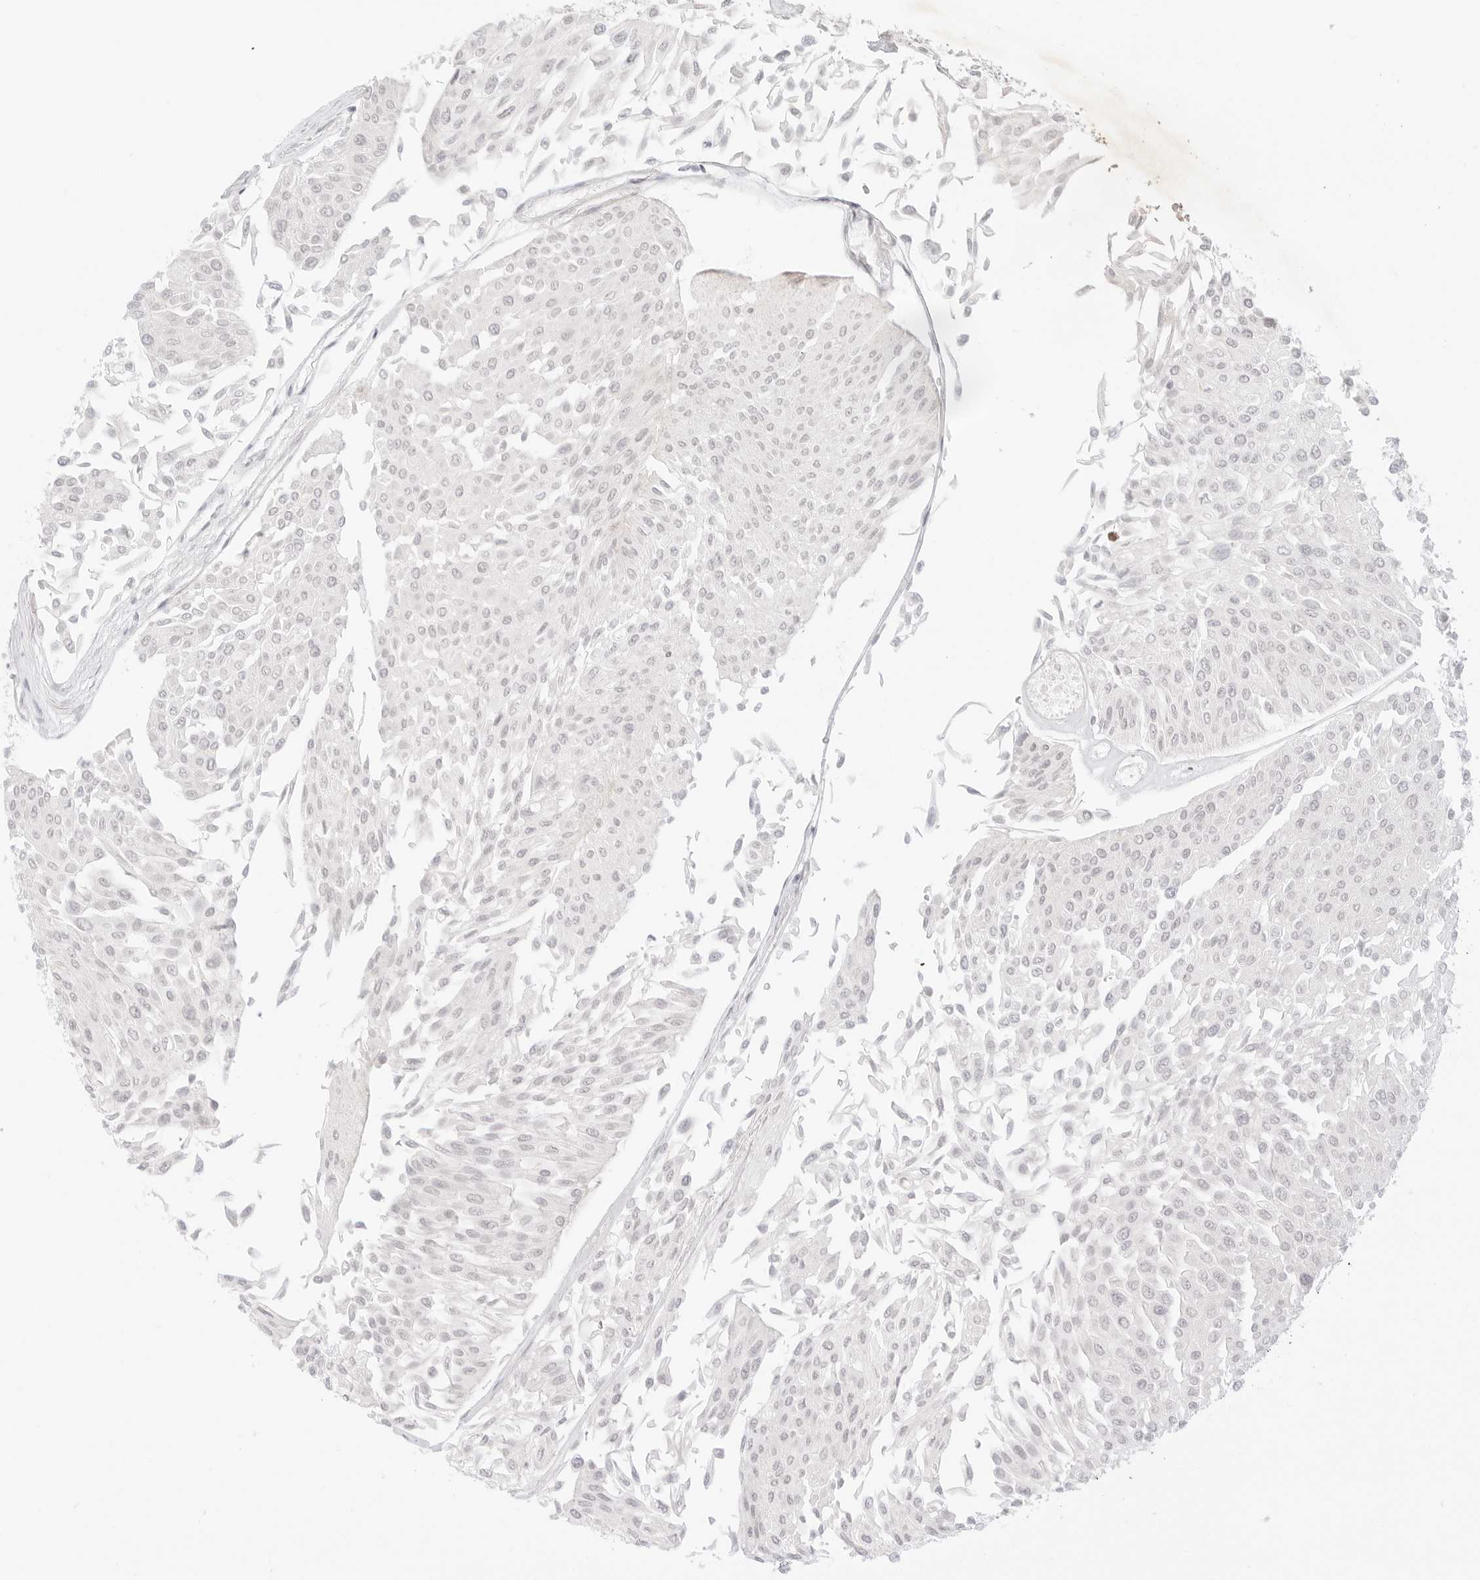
{"staining": {"intensity": "negative", "quantity": "none", "location": "none"}, "tissue": "urothelial cancer", "cell_type": "Tumor cells", "image_type": "cancer", "snomed": [{"axis": "morphology", "description": "Urothelial carcinoma, Low grade"}, {"axis": "topography", "description": "Urinary bladder"}], "caption": "Immunohistochemistry (IHC) image of human urothelial cancer stained for a protein (brown), which displays no expression in tumor cells.", "gene": "GNAS", "patient": {"sex": "male", "age": 67}}